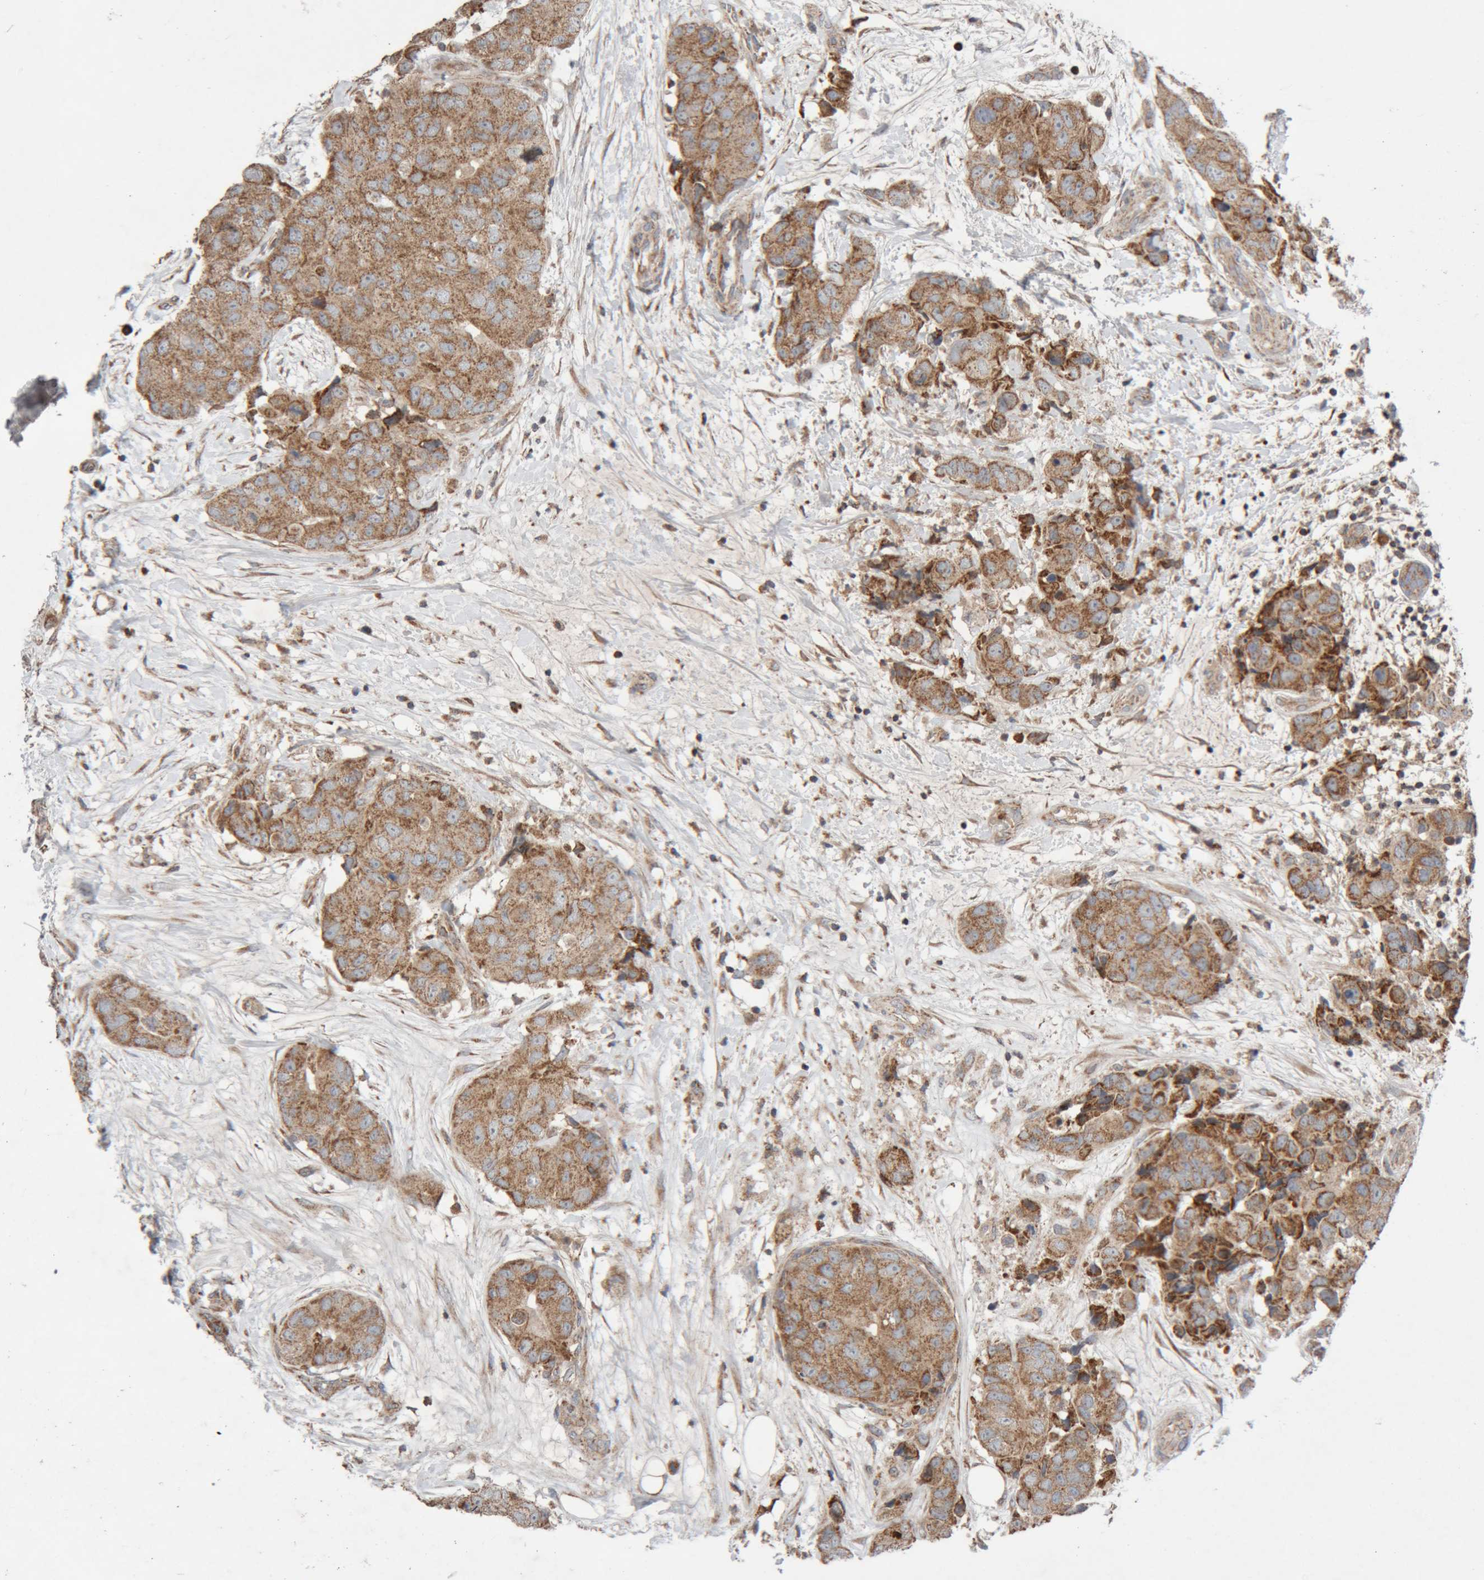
{"staining": {"intensity": "moderate", "quantity": ">75%", "location": "cytoplasmic/membranous"}, "tissue": "breast cancer", "cell_type": "Tumor cells", "image_type": "cancer", "snomed": [{"axis": "morphology", "description": "Duct carcinoma"}, {"axis": "topography", "description": "Breast"}], "caption": "There is medium levels of moderate cytoplasmic/membranous expression in tumor cells of breast cancer, as demonstrated by immunohistochemical staining (brown color).", "gene": "KIF21B", "patient": {"sex": "female", "age": 62}}